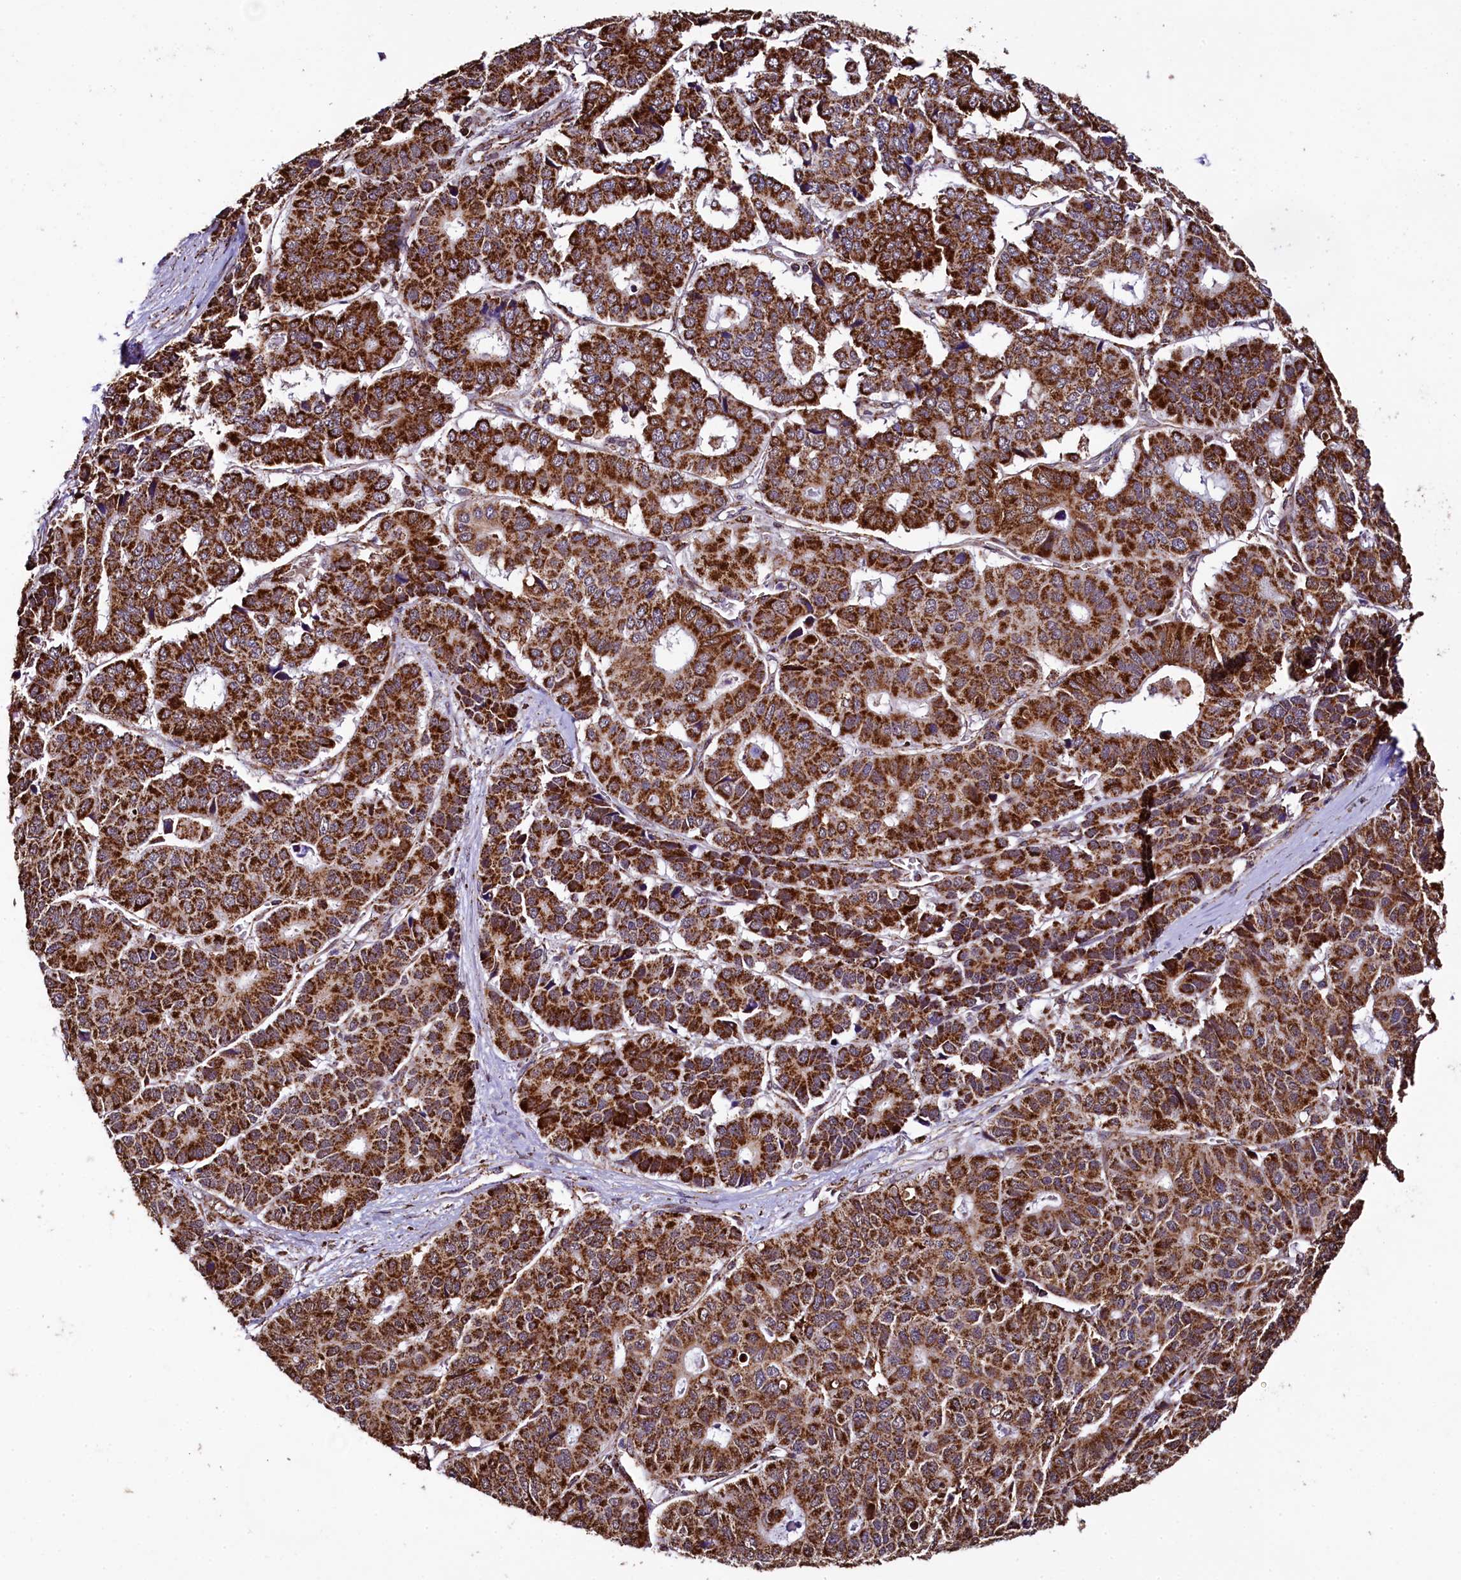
{"staining": {"intensity": "strong", "quantity": ">75%", "location": "cytoplasmic/membranous"}, "tissue": "pancreatic cancer", "cell_type": "Tumor cells", "image_type": "cancer", "snomed": [{"axis": "morphology", "description": "Adenocarcinoma, NOS"}, {"axis": "topography", "description": "Pancreas"}], "caption": "Strong cytoplasmic/membranous staining for a protein is seen in about >75% of tumor cells of pancreatic cancer using IHC.", "gene": "KLC2", "patient": {"sex": "male", "age": 50}}